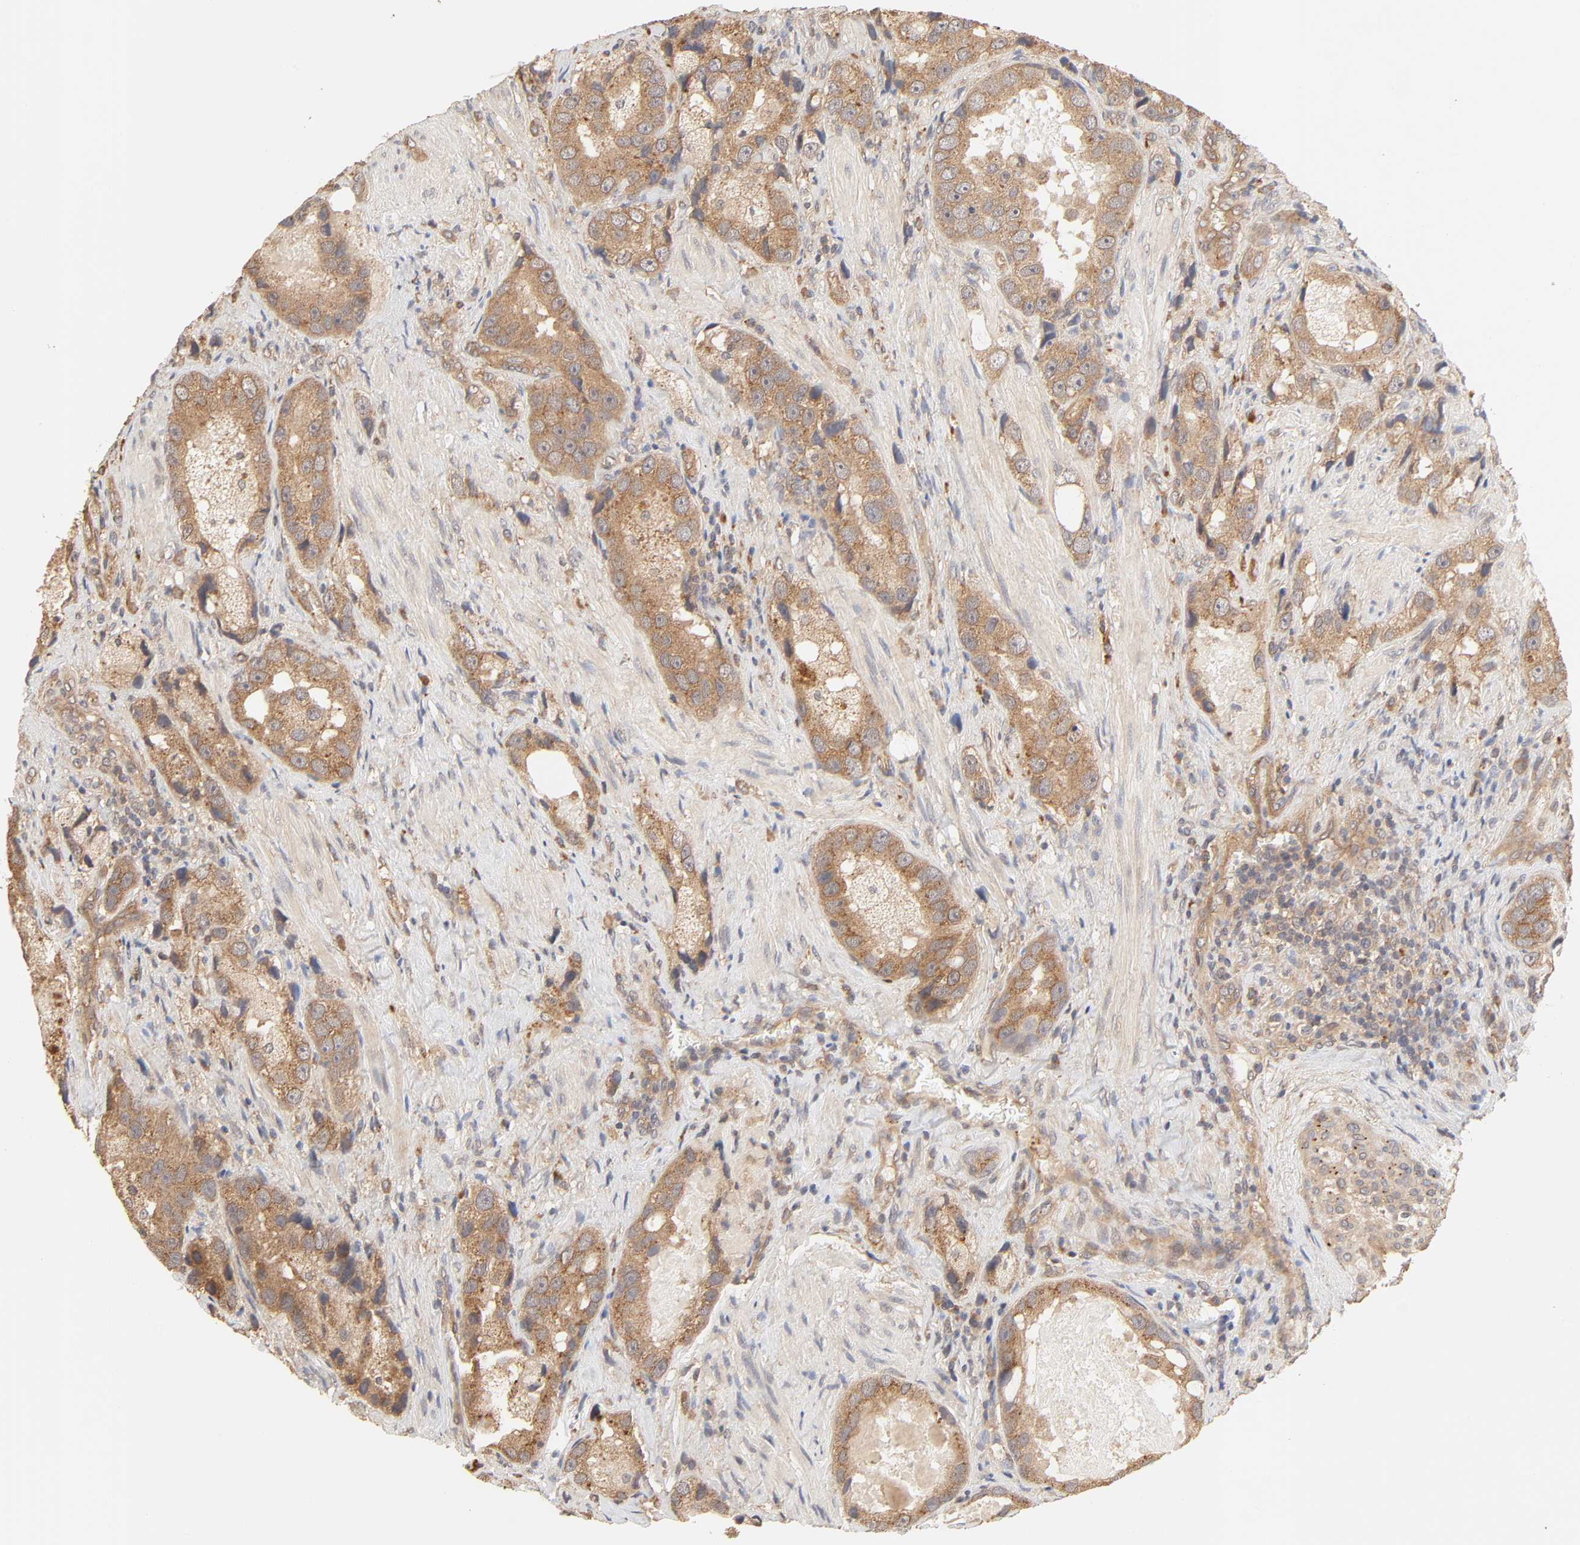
{"staining": {"intensity": "strong", "quantity": ">75%", "location": "cytoplasmic/membranous"}, "tissue": "prostate cancer", "cell_type": "Tumor cells", "image_type": "cancer", "snomed": [{"axis": "morphology", "description": "Adenocarcinoma, High grade"}, {"axis": "topography", "description": "Prostate"}], "caption": "Protein analysis of prostate cancer tissue shows strong cytoplasmic/membranous staining in about >75% of tumor cells.", "gene": "EPS8", "patient": {"sex": "male", "age": 63}}